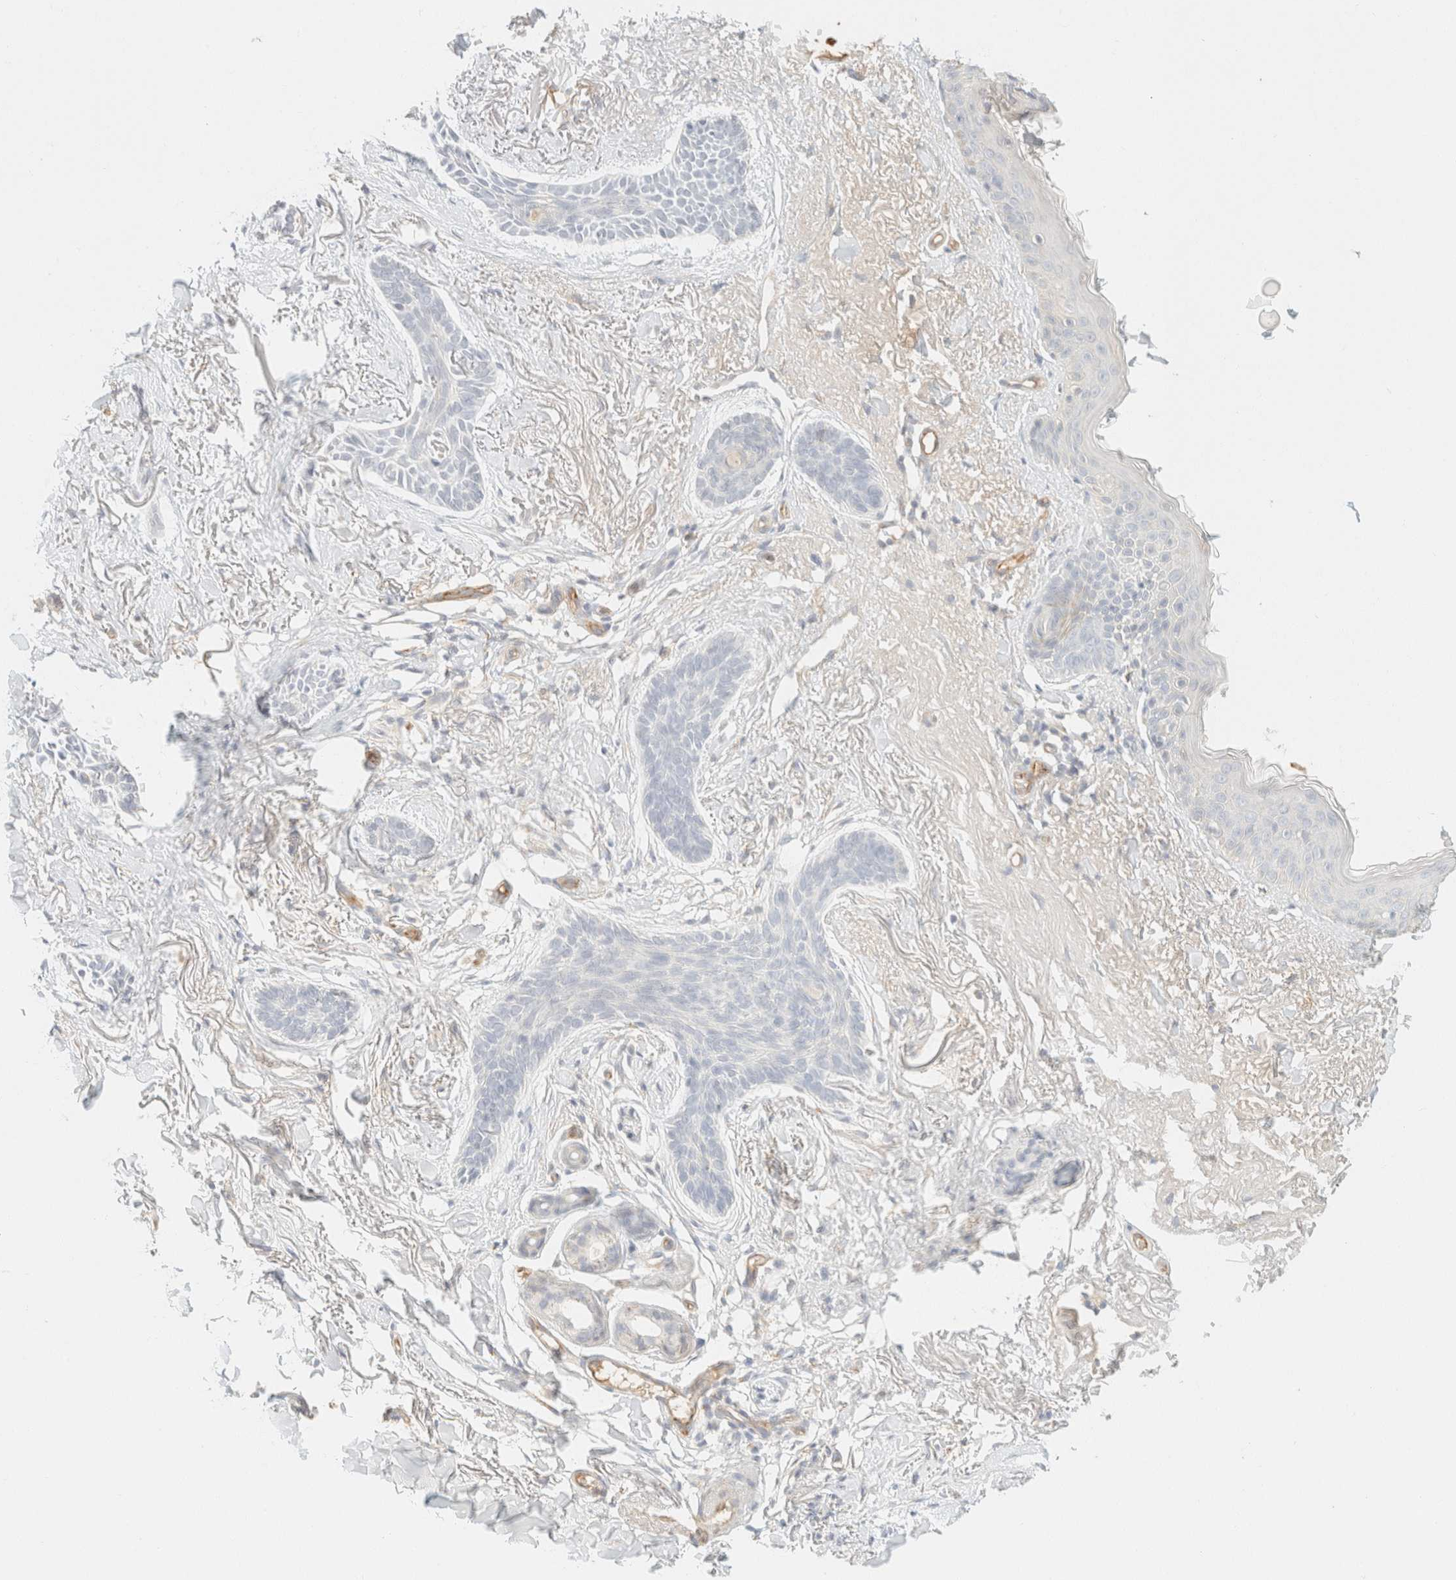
{"staining": {"intensity": "negative", "quantity": "none", "location": "none"}, "tissue": "skin cancer", "cell_type": "Tumor cells", "image_type": "cancer", "snomed": [{"axis": "morphology", "description": "Basal cell carcinoma"}, {"axis": "topography", "description": "Skin"}], "caption": "The immunohistochemistry (IHC) image has no significant positivity in tumor cells of skin basal cell carcinoma tissue. (DAB IHC visualized using brightfield microscopy, high magnification).", "gene": "SPARCL1", "patient": {"sex": "female", "age": 84}}